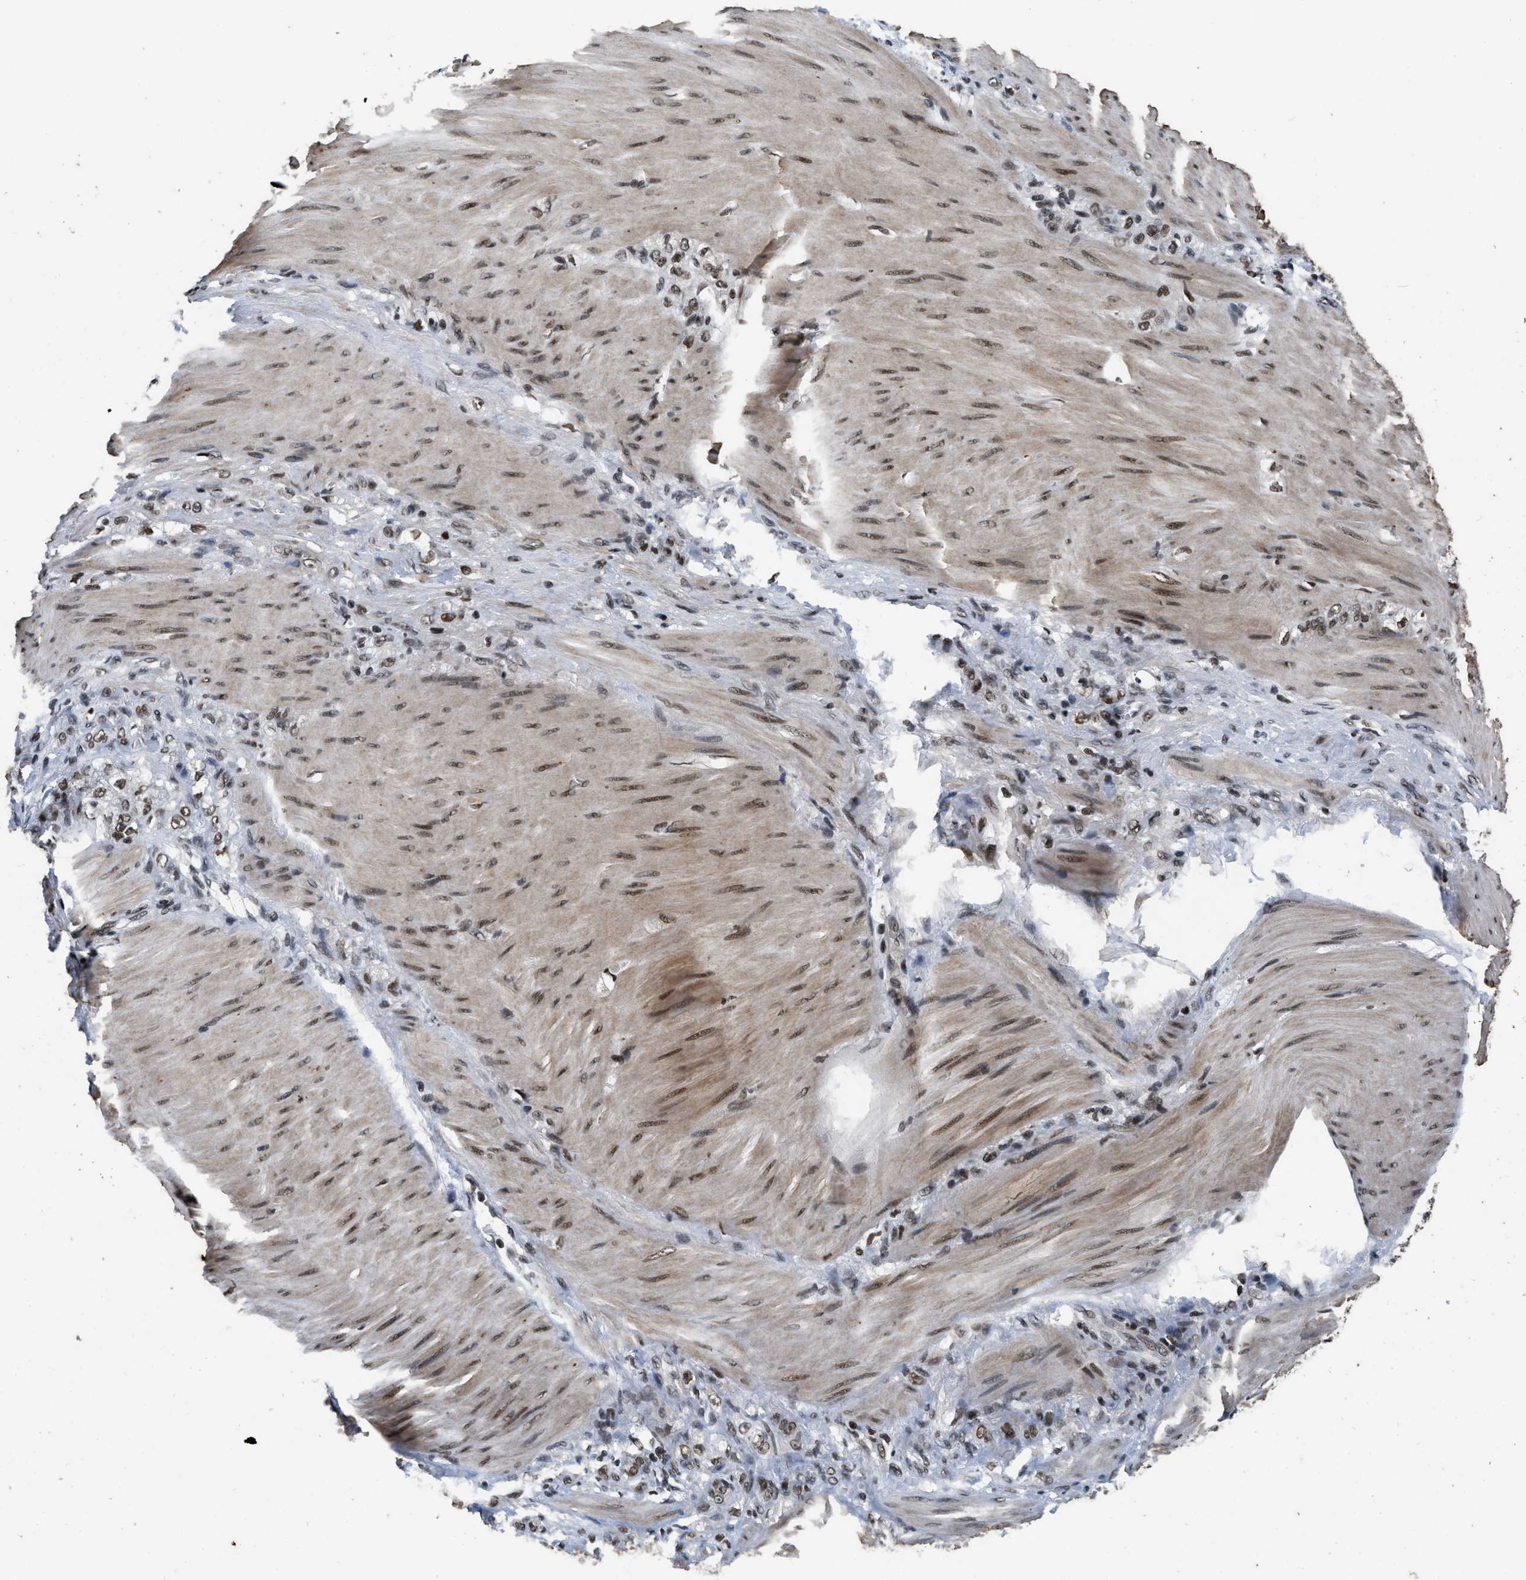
{"staining": {"intensity": "moderate", "quantity": ">75%", "location": "nuclear"}, "tissue": "stomach cancer", "cell_type": "Tumor cells", "image_type": "cancer", "snomed": [{"axis": "morphology", "description": "Normal tissue, NOS"}, {"axis": "morphology", "description": "Adenocarcinoma, NOS"}, {"axis": "topography", "description": "Stomach"}], "caption": "Stomach cancer stained for a protein shows moderate nuclear positivity in tumor cells. (IHC, brightfield microscopy, high magnification).", "gene": "SMARCB1", "patient": {"sex": "male", "age": 82}}